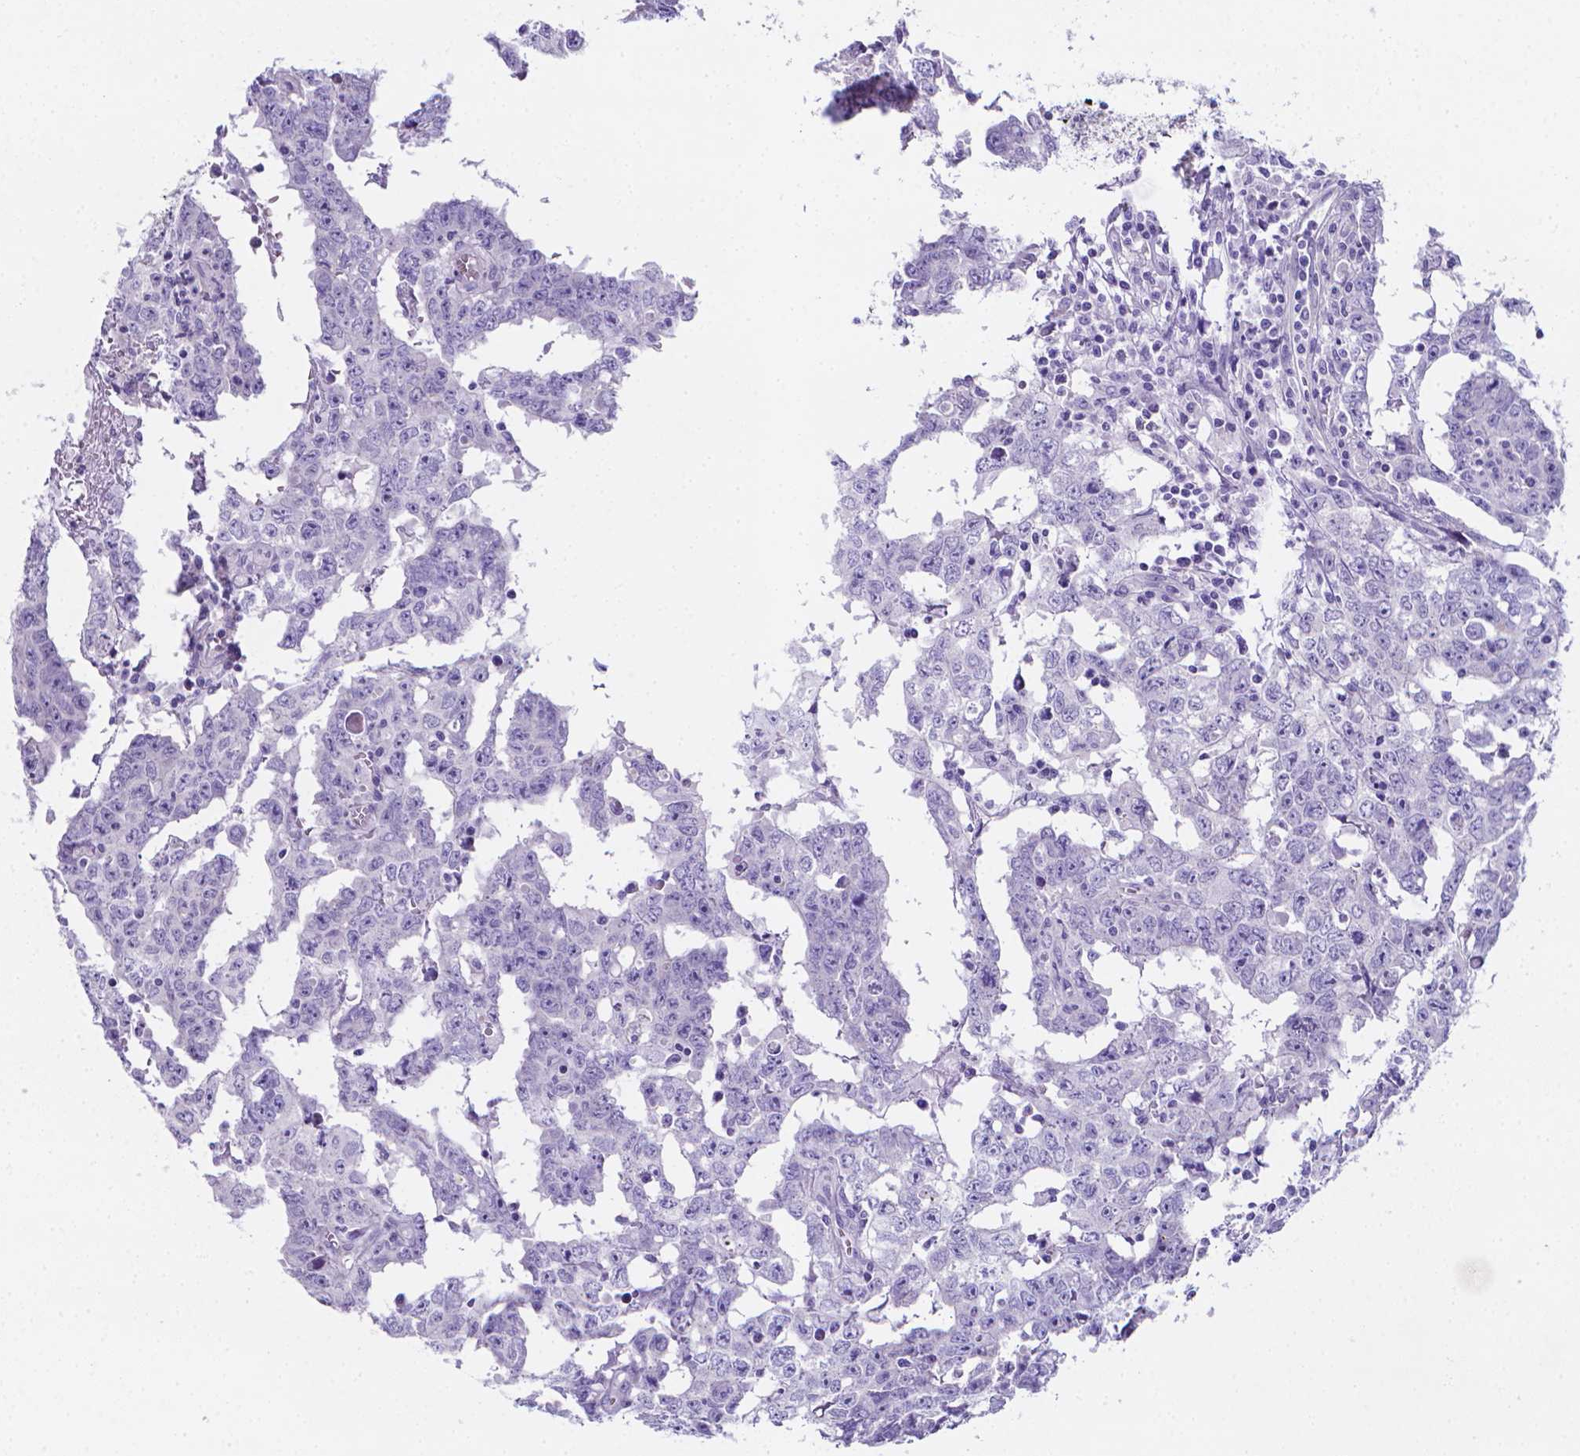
{"staining": {"intensity": "negative", "quantity": "none", "location": "none"}, "tissue": "testis cancer", "cell_type": "Tumor cells", "image_type": "cancer", "snomed": [{"axis": "morphology", "description": "Carcinoma, Embryonal, NOS"}, {"axis": "topography", "description": "Testis"}], "caption": "High power microscopy micrograph of an IHC image of testis cancer (embryonal carcinoma), revealing no significant expression in tumor cells.", "gene": "LRRC73", "patient": {"sex": "male", "age": 22}}